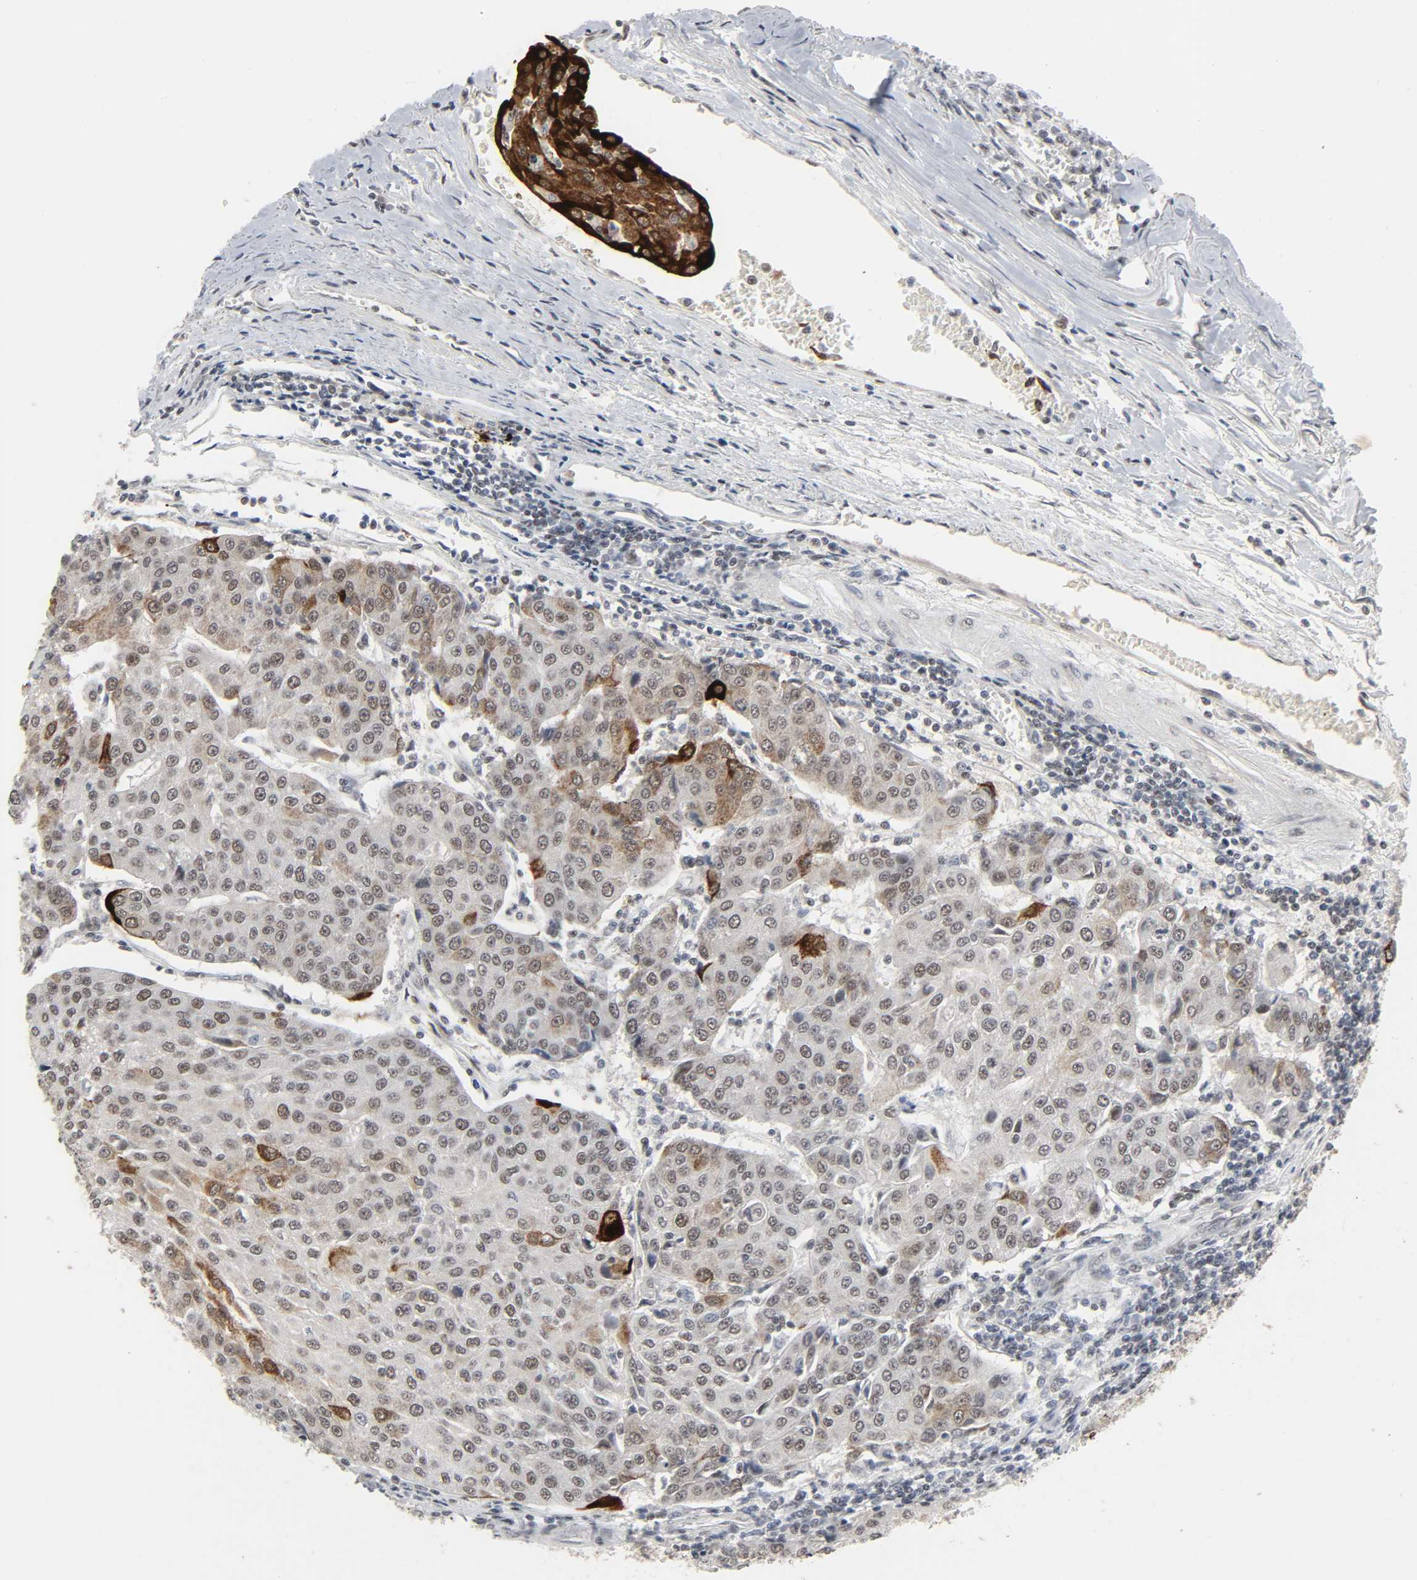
{"staining": {"intensity": "weak", "quantity": "<25%", "location": "cytoplasmic/membranous"}, "tissue": "urothelial cancer", "cell_type": "Tumor cells", "image_type": "cancer", "snomed": [{"axis": "morphology", "description": "Urothelial carcinoma, High grade"}, {"axis": "topography", "description": "Urinary bladder"}], "caption": "Immunohistochemistry (IHC) of high-grade urothelial carcinoma displays no expression in tumor cells. Brightfield microscopy of IHC stained with DAB (3,3'-diaminobenzidine) (brown) and hematoxylin (blue), captured at high magnification.", "gene": "MUC1", "patient": {"sex": "female", "age": 85}}